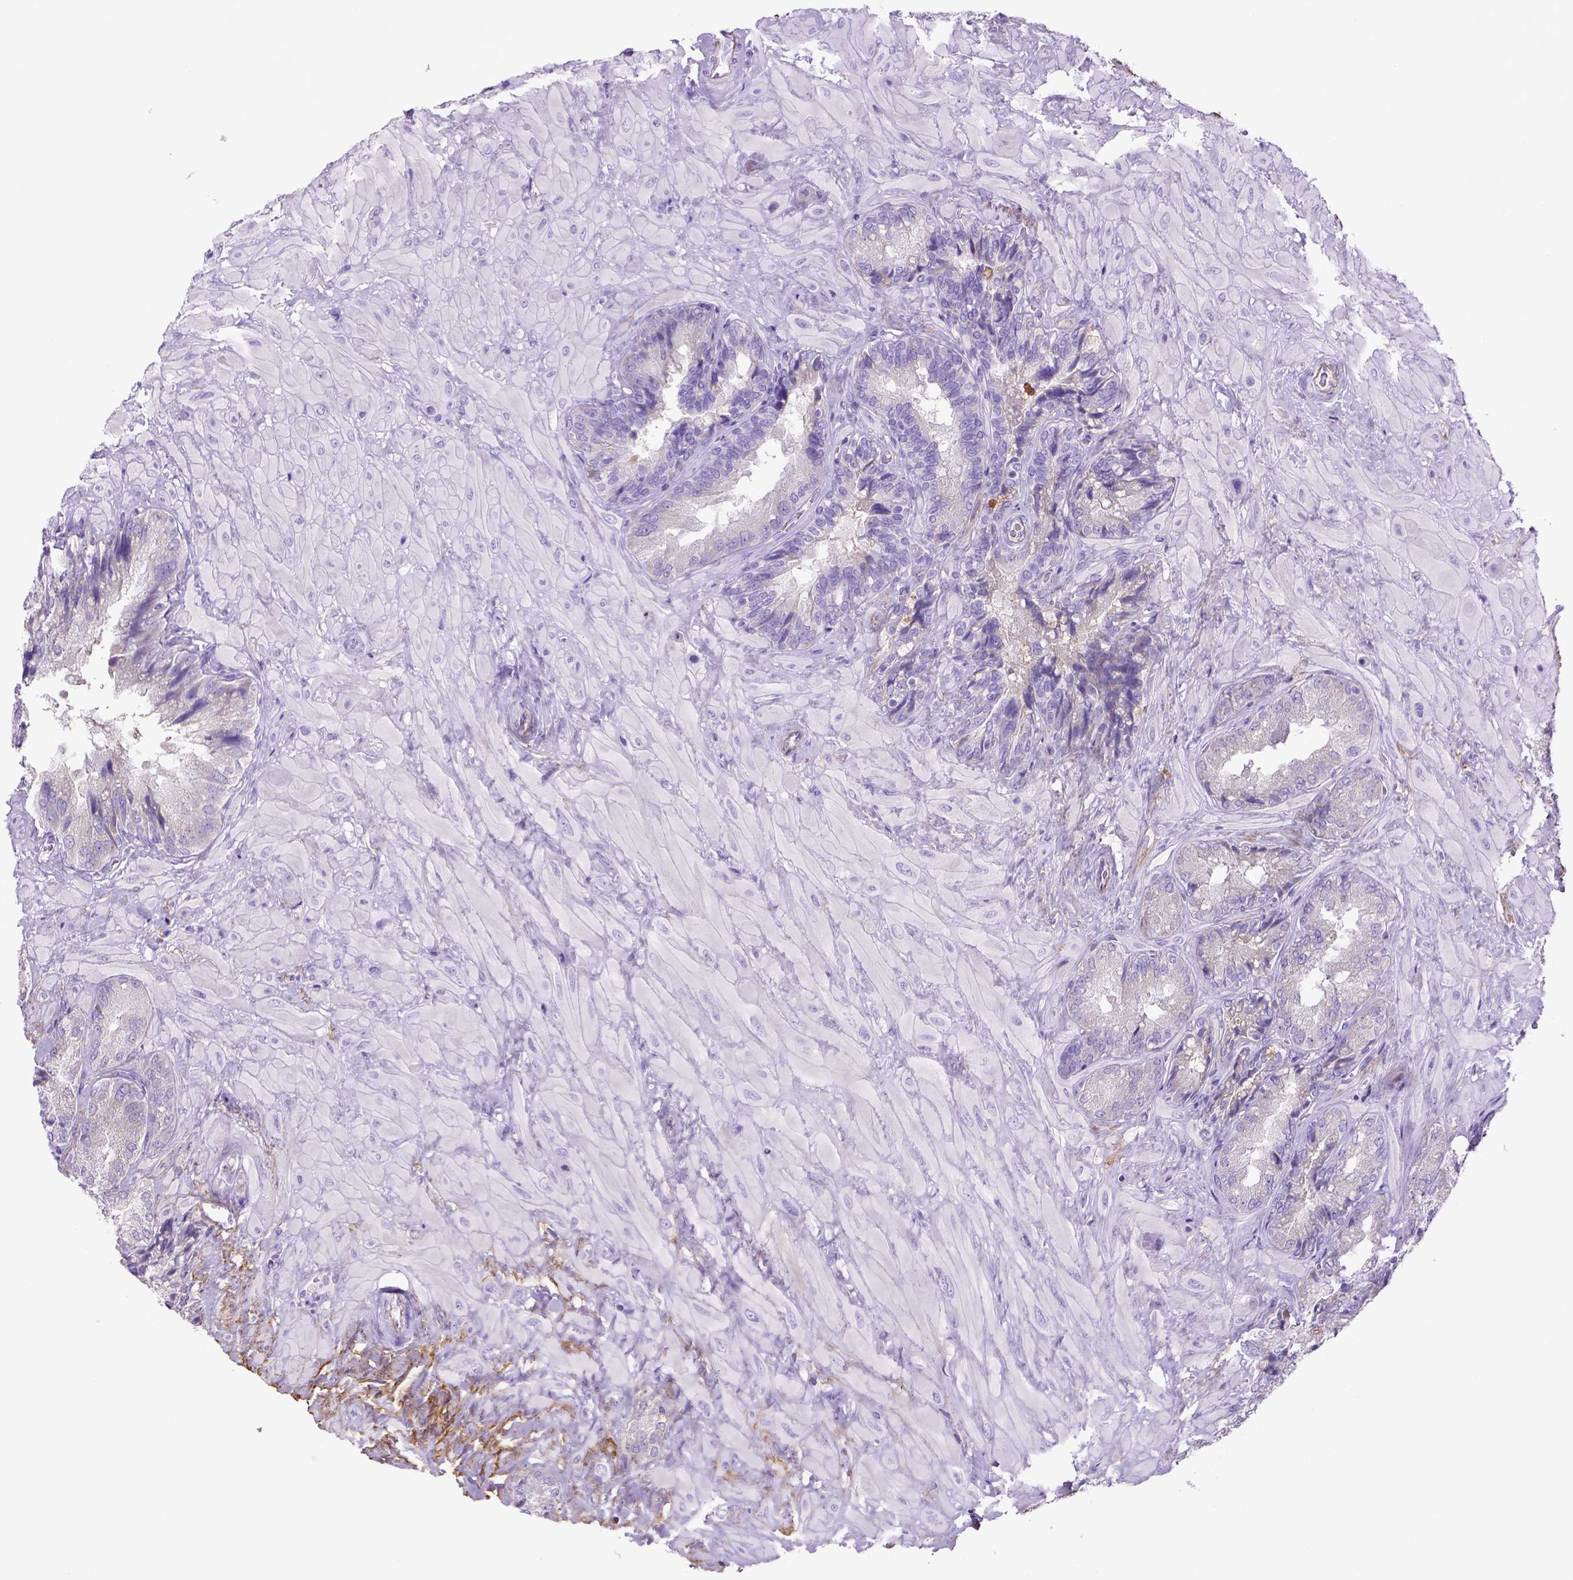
{"staining": {"intensity": "negative", "quantity": "none", "location": "none"}, "tissue": "seminal vesicle", "cell_type": "Glandular cells", "image_type": "normal", "snomed": [{"axis": "morphology", "description": "Normal tissue, NOS"}, {"axis": "topography", "description": "Seminal veicle"}], "caption": "Immunohistochemistry histopathology image of benign seminal vesicle: seminal vesicle stained with DAB reveals no significant protein expression in glandular cells.", "gene": "SIRPD", "patient": {"sex": "male", "age": 57}}